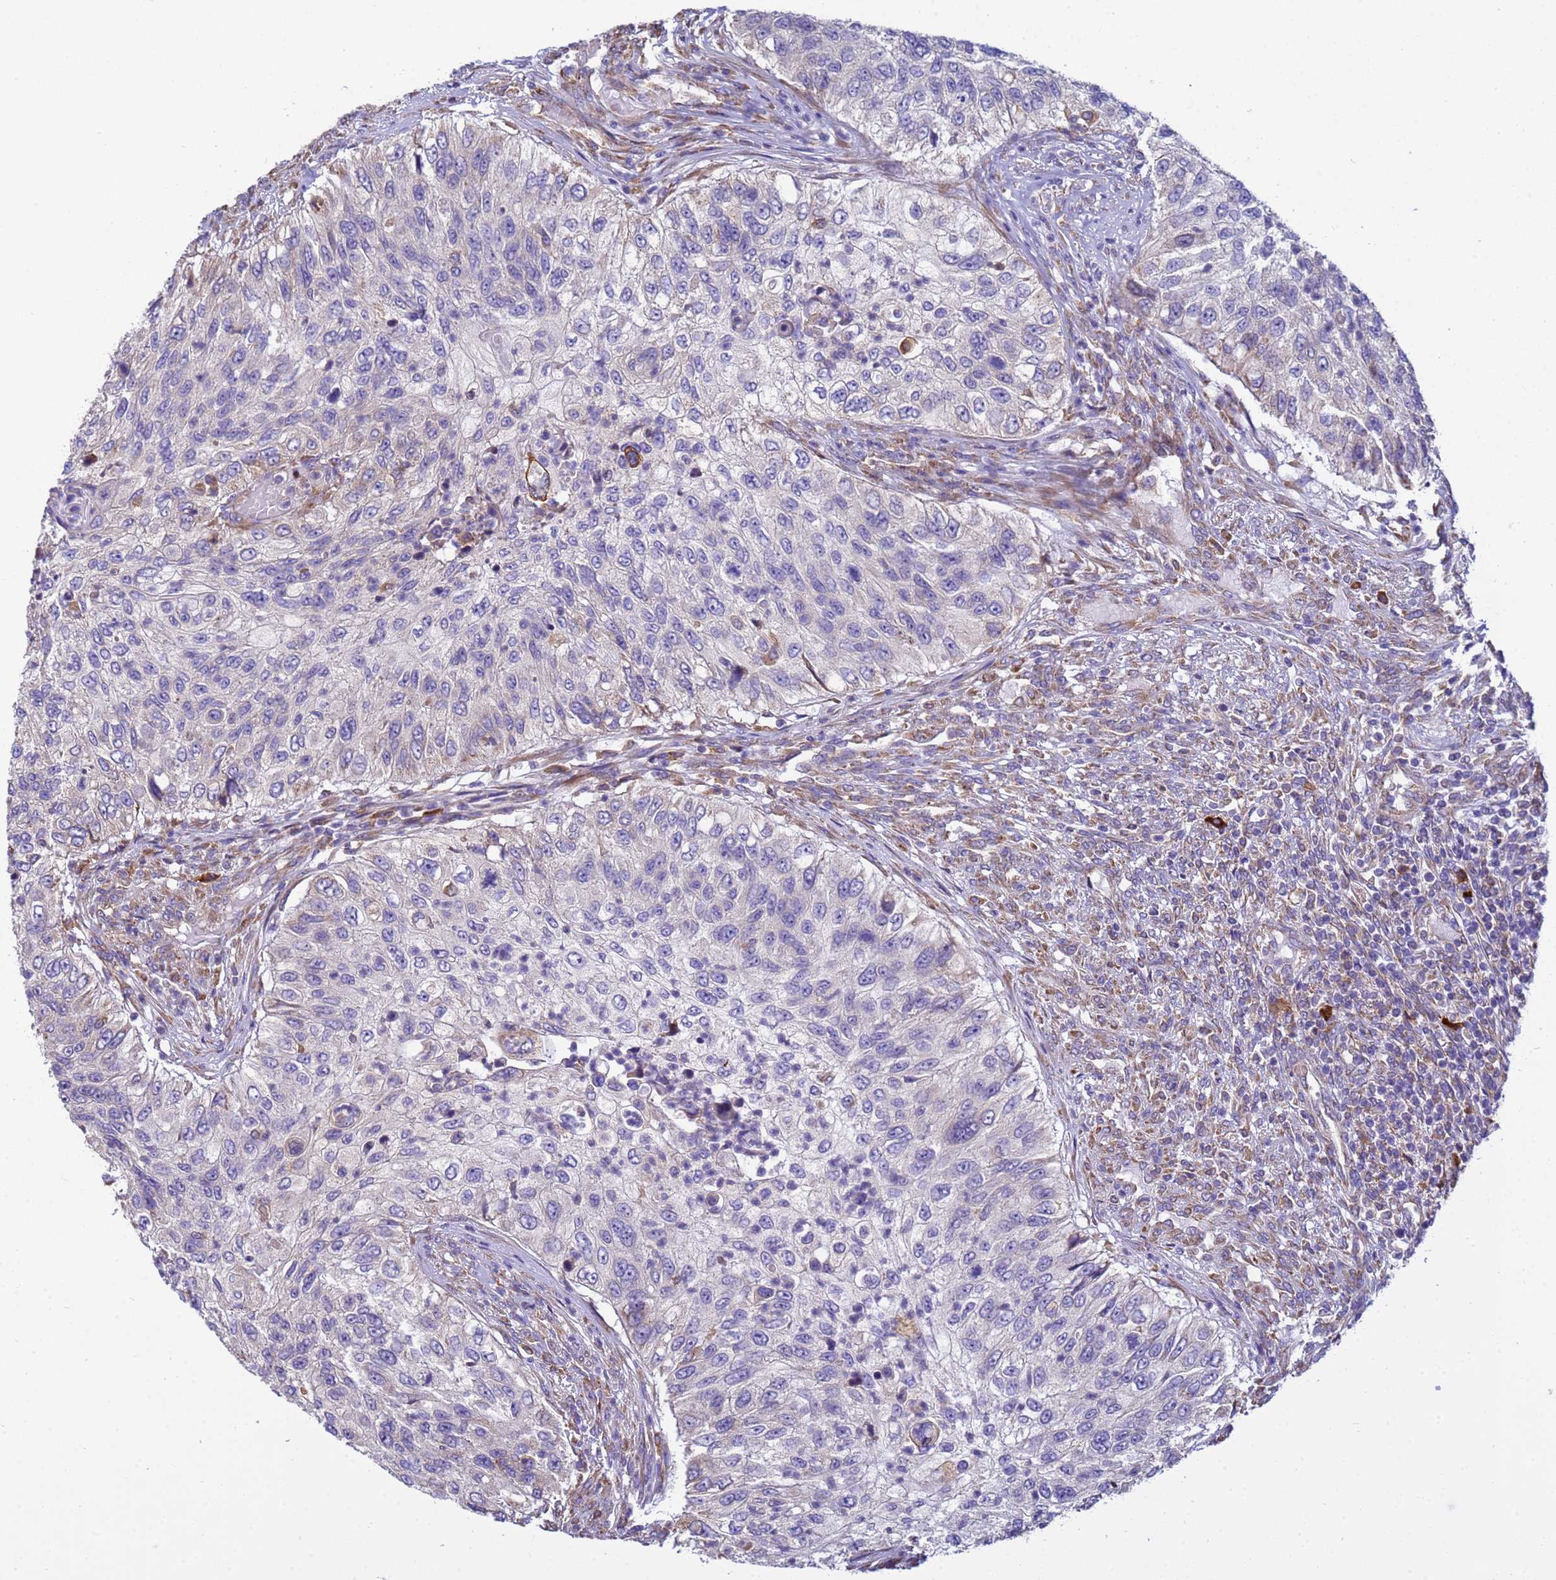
{"staining": {"intensity": "negative", "quantity": "none", "location": "none"}, "tissue": "urothelial cancer", "cell_type": "Tumor cells", "image_type": "cancer", "snomed": [{"axis": "morphology", "description": "Urothelial carcinoma, High grade"}, {"axis": "topography", "description": "Urinary bladder"}], "caption": "There is no significant positivity in tumor cells of urothelial carcinoma (high-grade). (DAB (3,3'-diaminobenzidine) IHC visualized using brightfield microscopy, high magnification).", "gene": "THAP5", "patient": {"sex": "female", "age": 60}}